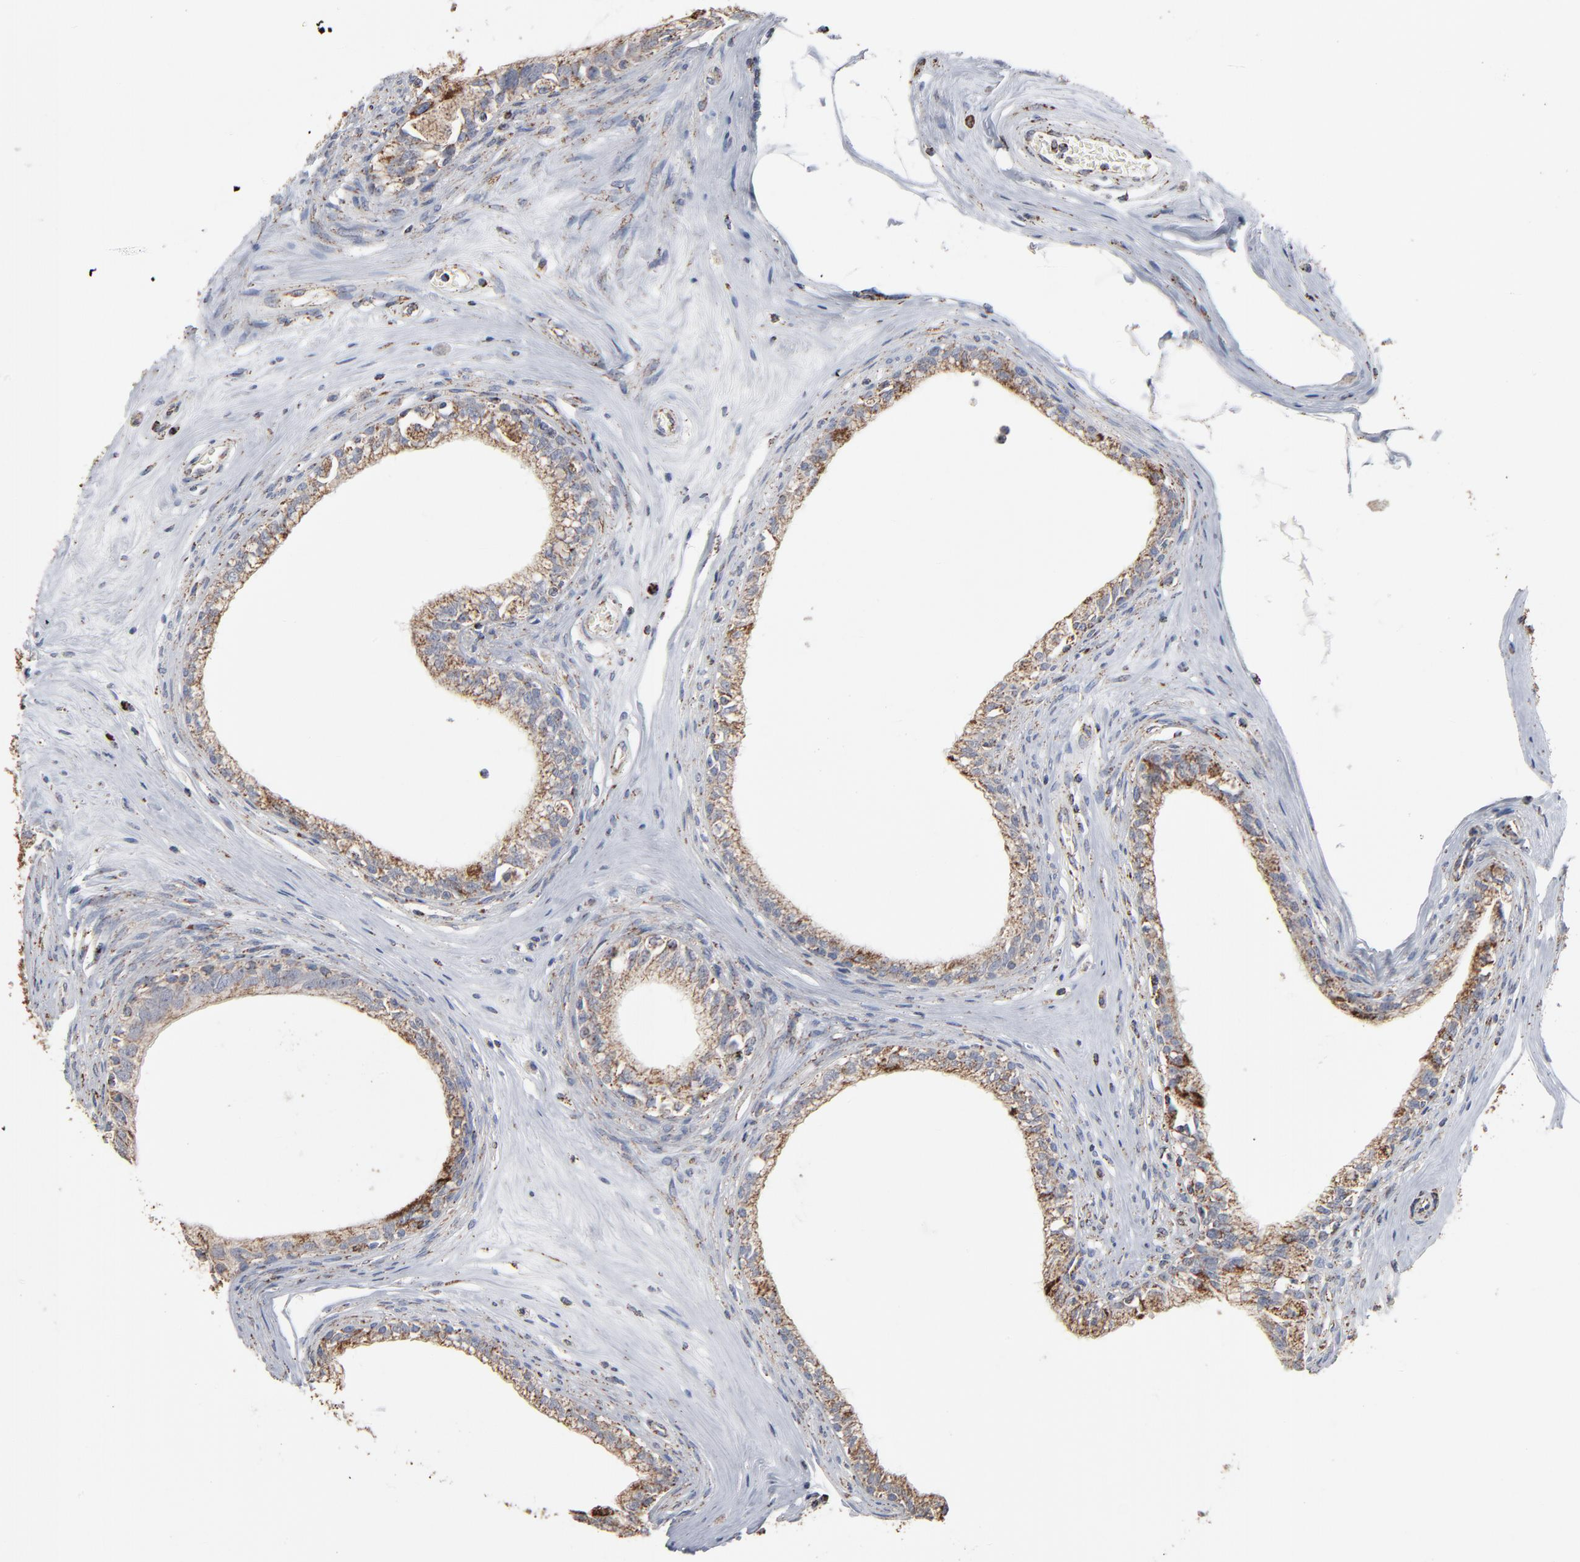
{"staining": {"intensity": "moderate", "quantity": ">75%", "location": "cytoplasmic/membranous"}, "tissue": "epididymis", "cell_type": "Glandular cells", "image_type": "normal", "snomed": [{"axis": "morphology", "description": "Normal tissue, NOS"}, {"axis": "morphology", "description": "Inflammation, NOS"}, {"axis": "topography", "description": "Epididymis"}], "caption": "Moderate cytoplasmic/membranous staining is seen in approximately >75% of glandular cells in benign epididymis. (Brightfield microscopy of DAB IHC at high magnification).", "gene": "UQCRC1", "patient": {"sex": "male", "age": 84}}